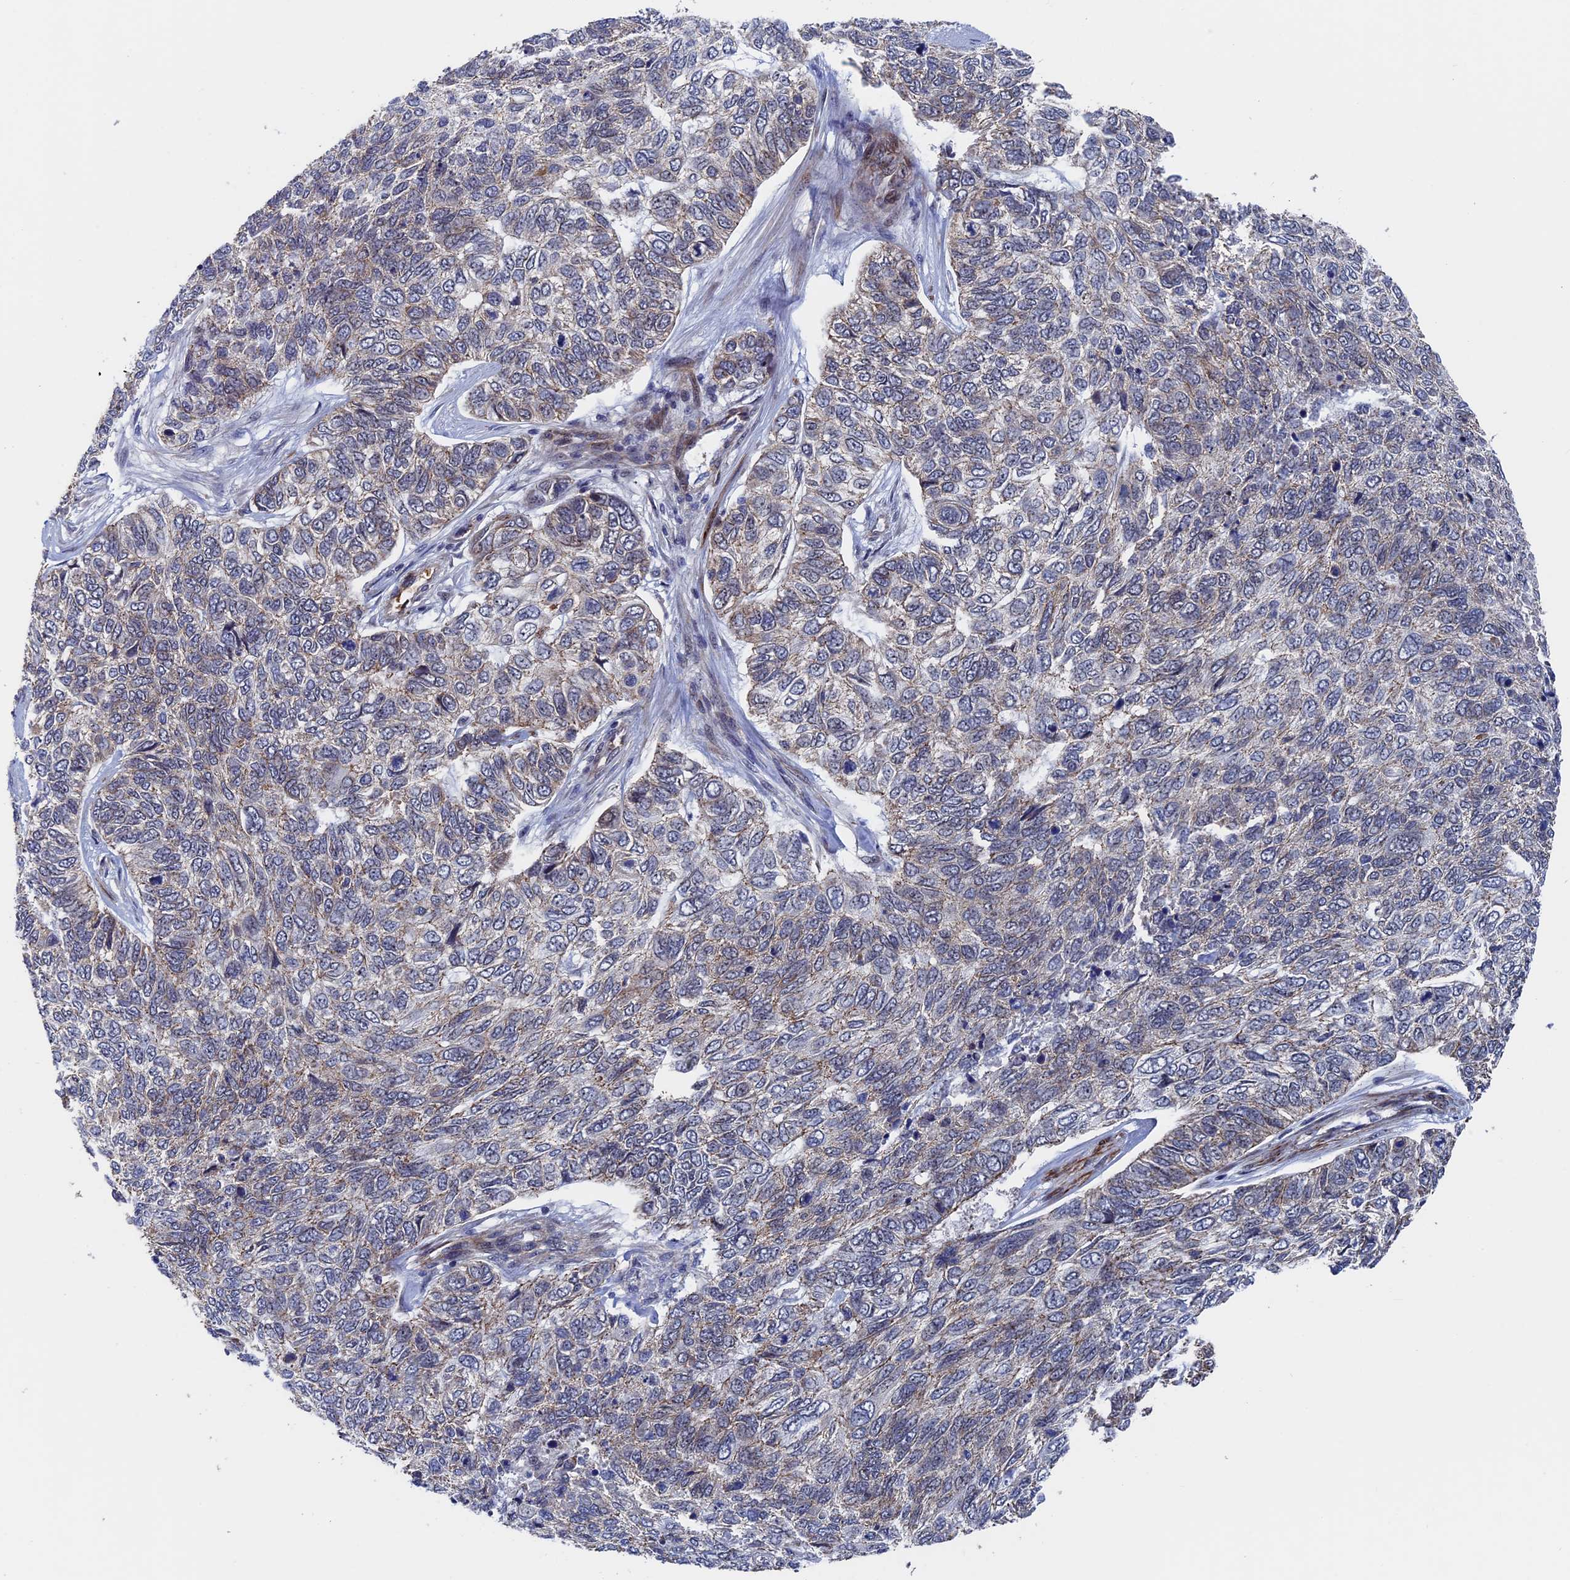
{"staining": {"intensity": "weak", "quantity": "<25%", "location": "cytoplasmic/membranous"}, "tissue": "skin cancer", "cell_type": "Tumor cells", "image_type": "cancer", "snomed": [{"axis": "morphology", "description": "Basal cell carcinoma"}, {"axis": "topography", "description": "Skin"}], "caption": "This is an IHC image of skin cancer (basal cell carcinoma). There is no positivity in tumor cells.", "gene": "EXOSC9", "patient": {"sex": "female", "age": 65}}